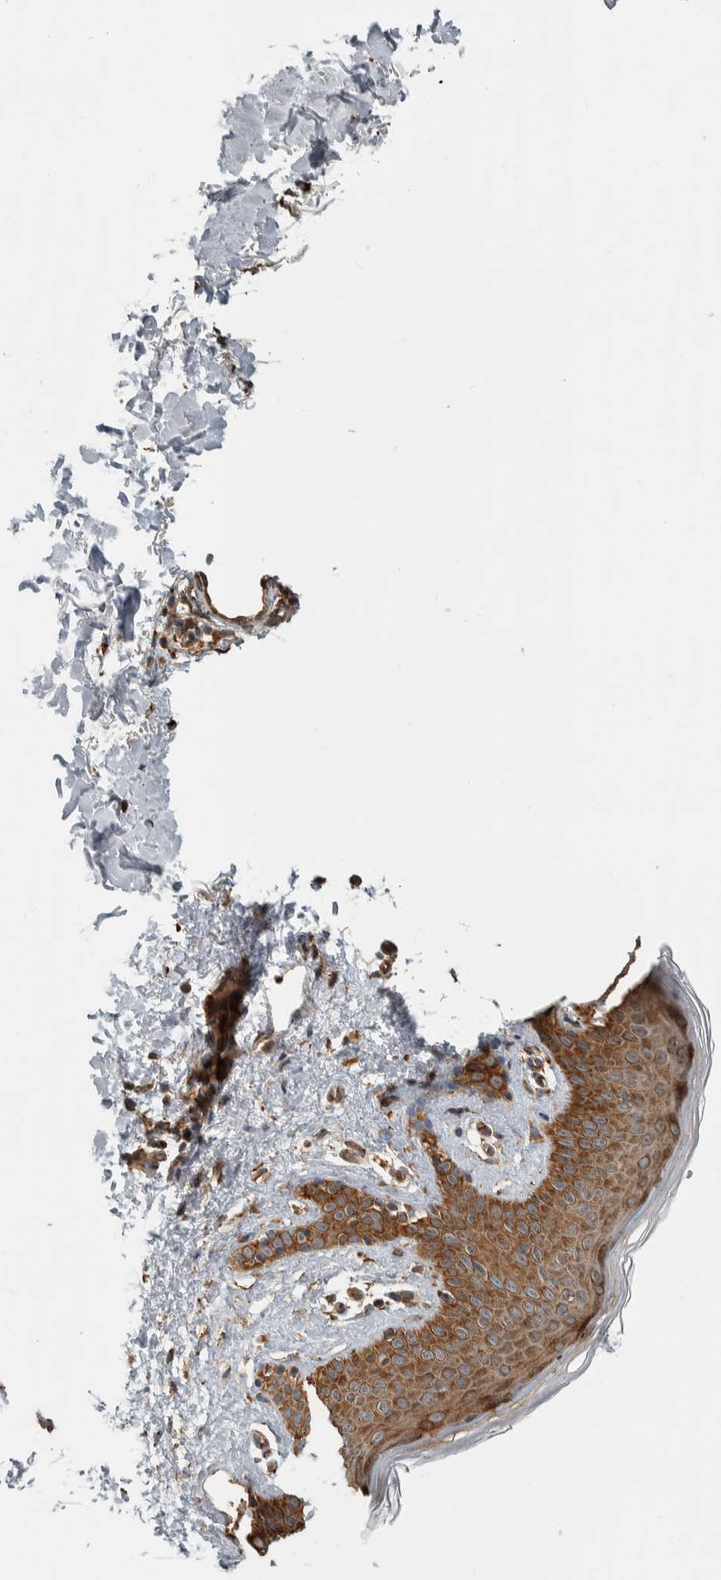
{"staining": {"intensity": "strong", "quantity": ">75%", "location": "cytoplasmic/membranous"}, "tissue": "skin", "cell_type": "Fibroblasts", "image_type": "normal", "snomed": [{"axis": "morphology", "description": "Normal tissue, NOS"}, {"axis": "topography", "description": "Skin"}], "caption": "Human skin stained with a brown dye displays strong cytoplasmic/membranous positive positivity in approximately >75% of fibroblasts.", "gene": "EIF3H", "patient": {"sex": "male", "age": 40}}